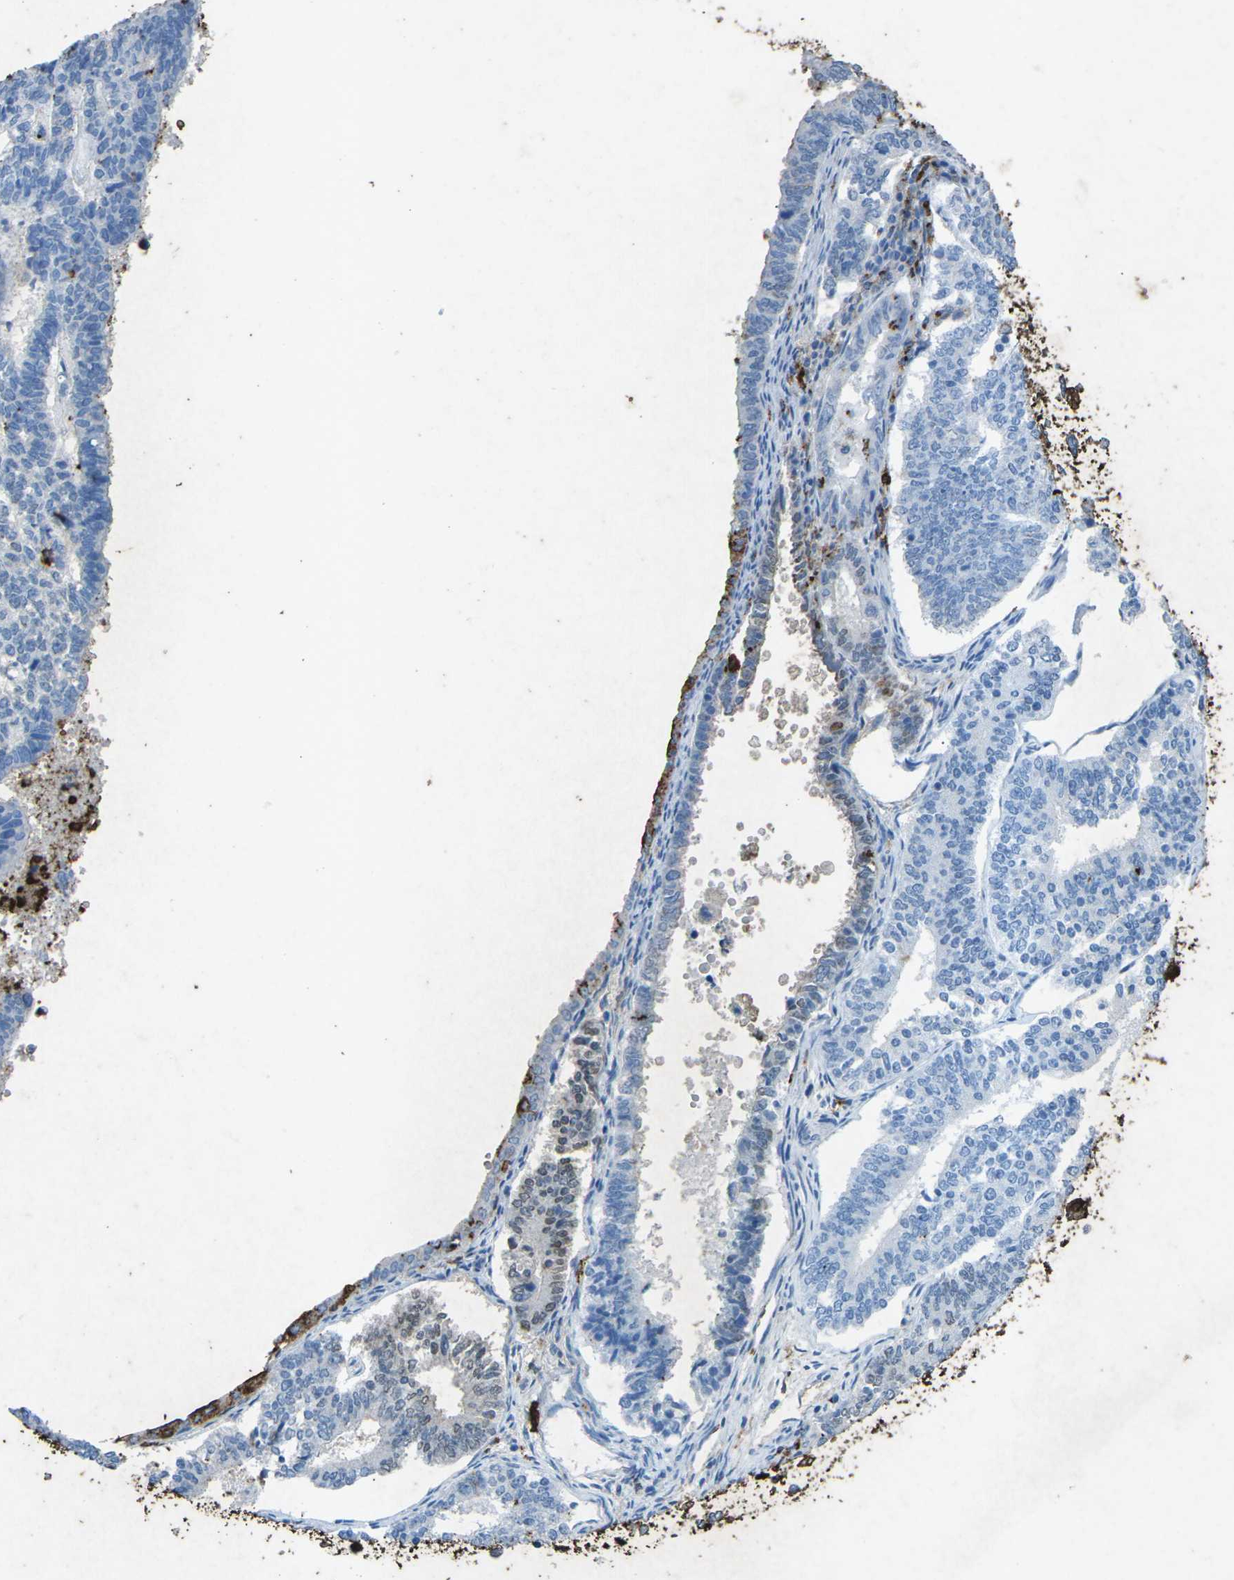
{"staining": {"intensity": "negative", "quantity": "none", "location": "none"}, "tissue": "endometrial cancer", "cell_type": "Tumor cells", "image_type": "cancer", "snomed": [{"axis": "morphology", "description": "Adenocarcinoma, NOS"}, {"axis": "topography", "description": "Endometrium"}], "caption": "Immunohistochemistry photomicrograph of neoplastic tissue: endometrial cancer (adenocarcinoma) stained with DAB (3,3'-diaminobenzidine) displays no significant protein staining in tumor cells.", "gene": "CTAGE1", "patient": {"sex": "female", "age": 70}}